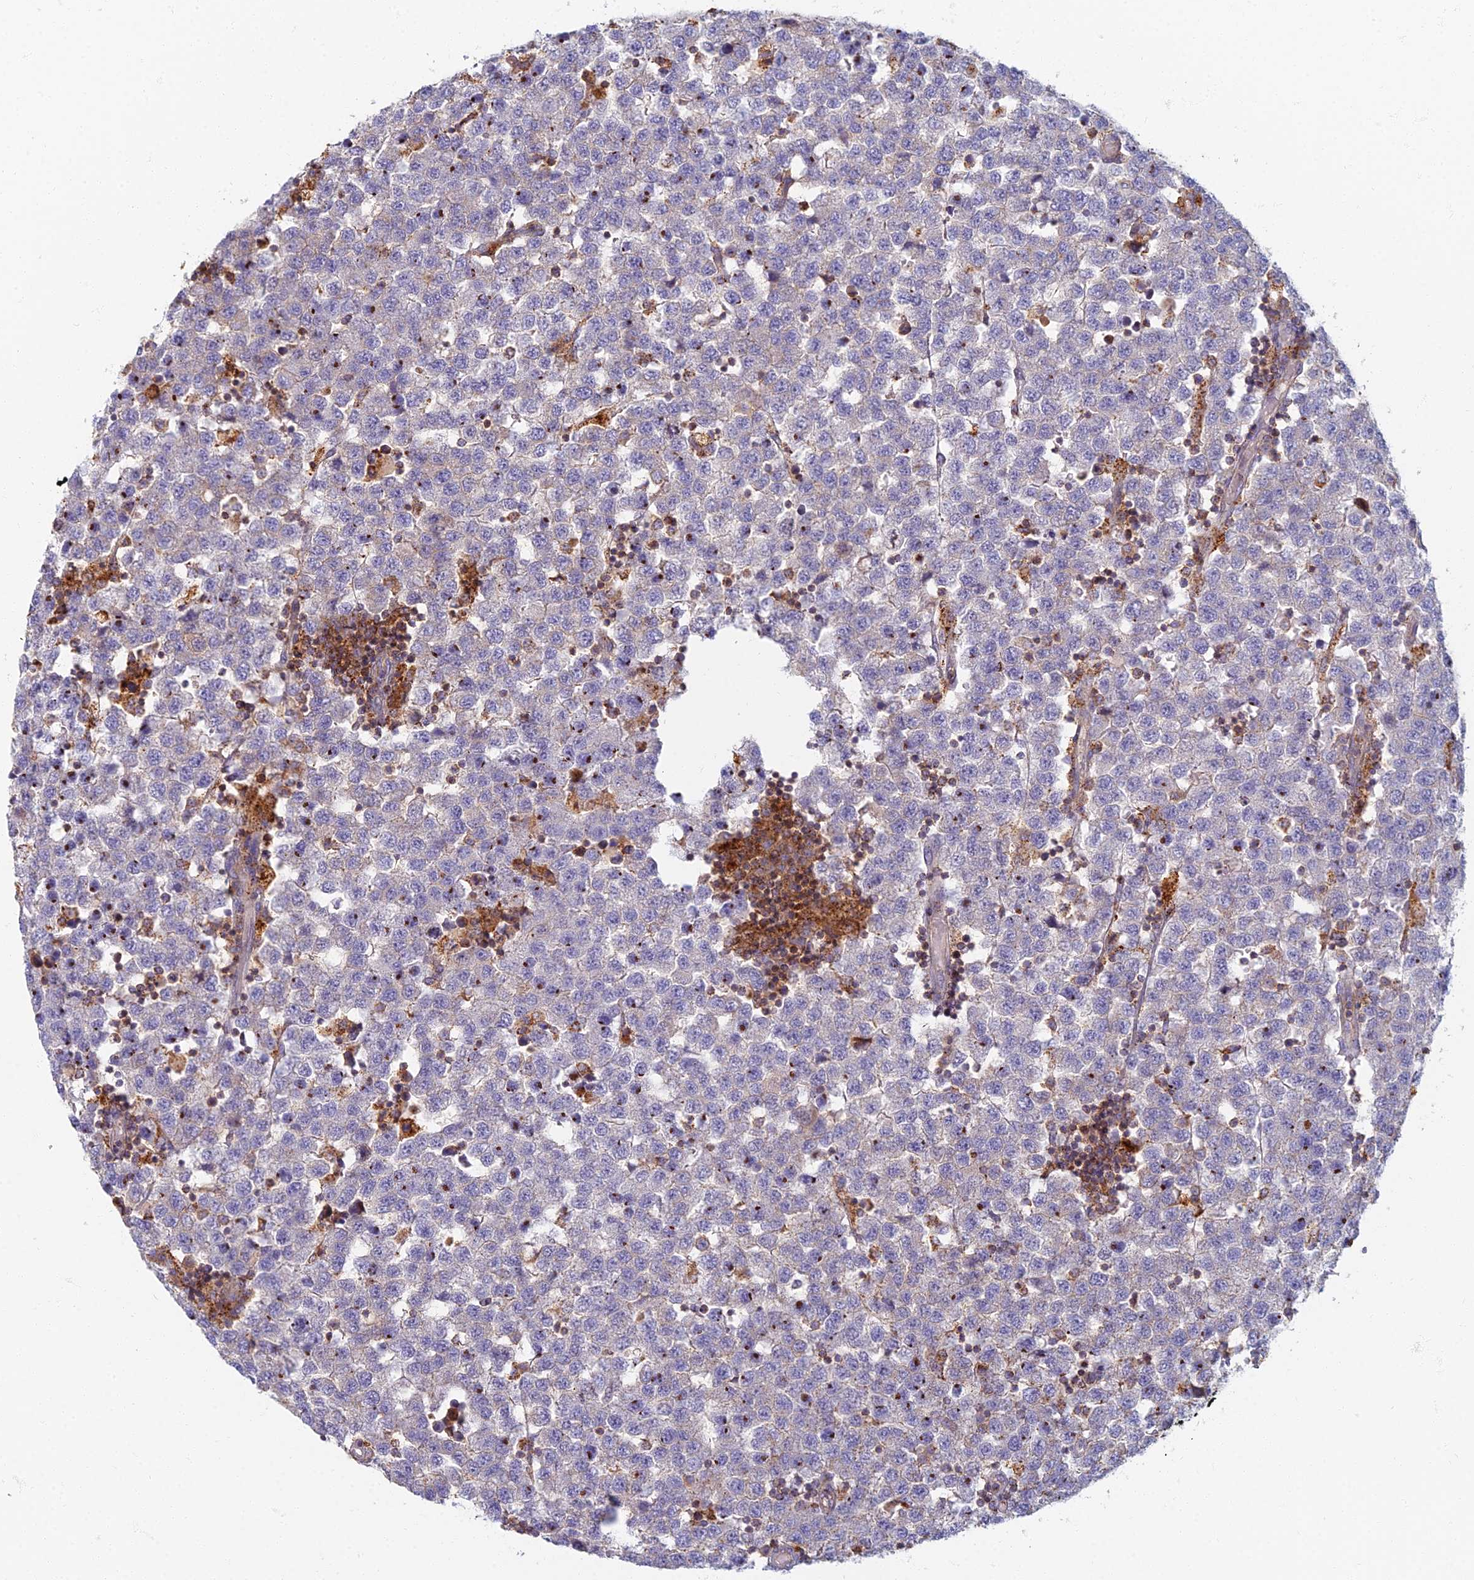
{"staining": {"intensity": "negative", "quantity": "none", "location": "none"}, "tissue": "testis cancer", "cell_type": "Tumor cells", "image_type": "cancer", "snomed": [{"axis": "morphology", "description": "Seminoma, NOS"}, {"axis": "topography", "description": "Testis"}], "caption": "Immunohistochemical staining of testis cancer exhibits no significant expression in tumor cells. (Brightfield microscopy of DAB immunohistochemistry (IHC) at high magnification).", "gene": "CHMP4B", "patient": {"sex": "male", "age": 34}}